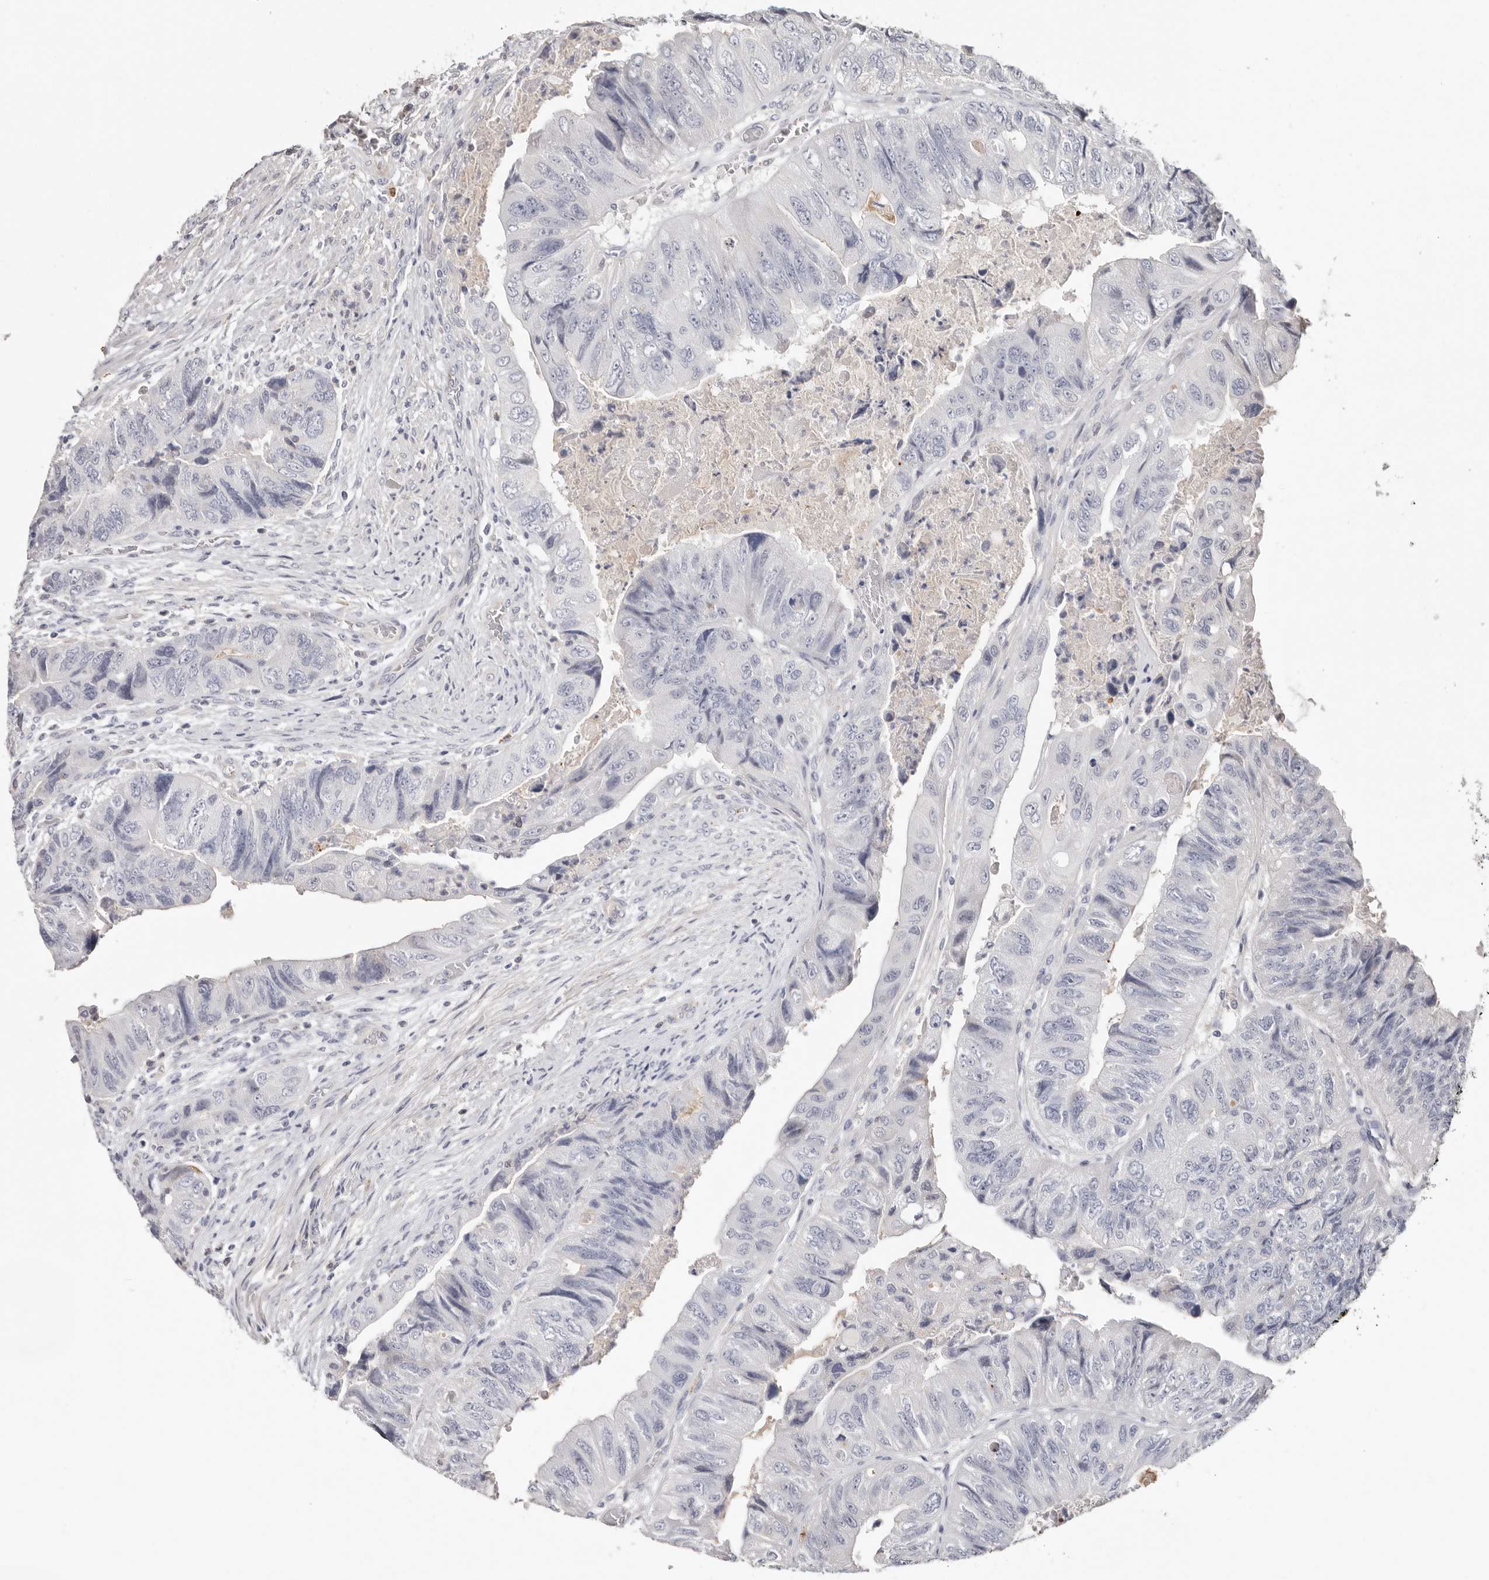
{"staining": {"intensity": "negative", "quantity": "none", "location": "none"}, "tissue": "colorectal cancer", "cell_type": "Tumor cells", "image_type": "cancer", "snomed": [{"axis": "morphology", "description": "Adenocarcinoma, NOS"}, {"axis": "topography", "description": "Rectum"}], "caption": "Tumor cells show no significant protein staining in colorectal cancer. (Immunohistochemistry, brightfield microscopy, high magnification).", "gene": "PKDCC", "patient": {"sex": "male", "age": 63}}